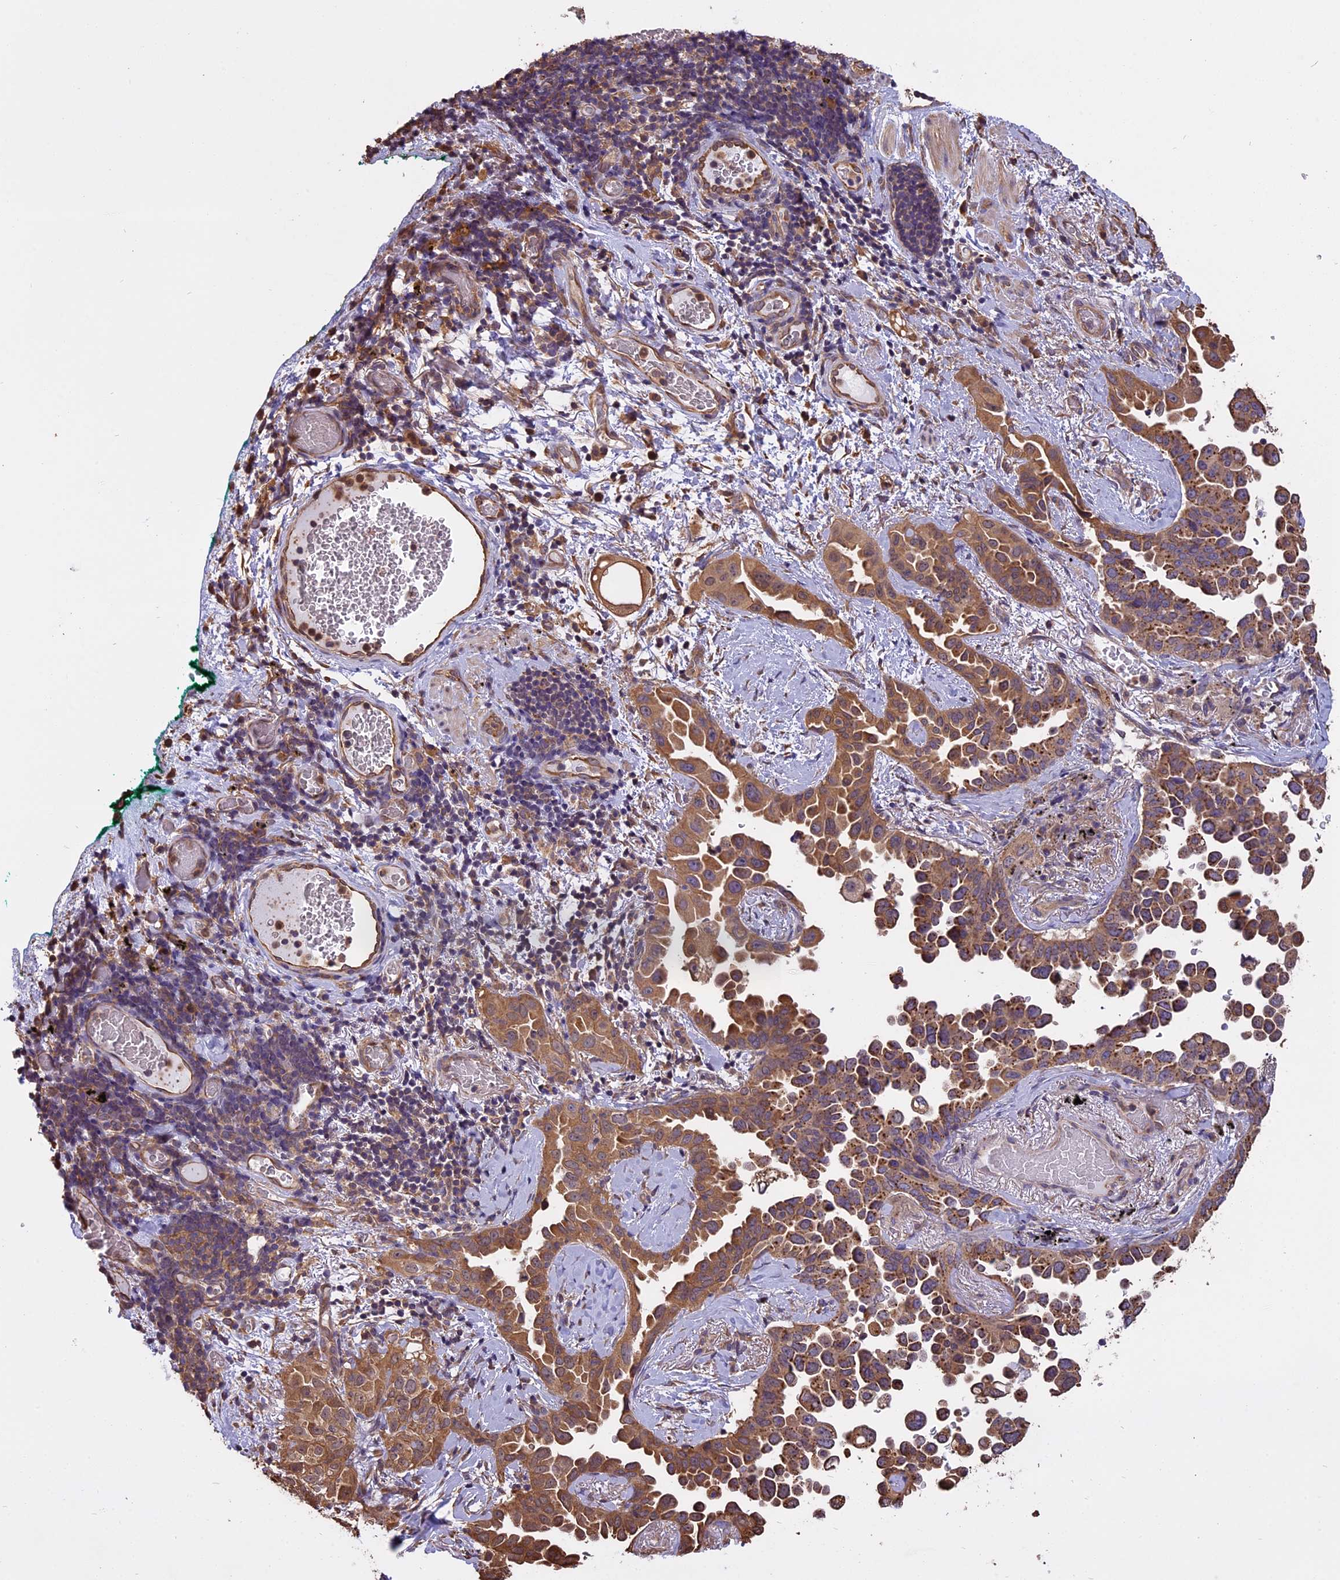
{"staining": {"intensity": "moderate", "quantity": ">75%", "location": "cytoplasmic/membranous"}, "tissue": "lung cancer", "cell_type": "Tumor cells", "image_type": "cancer", "snomed": [{"axis": "morphology", "description": "Adenocarcinoma, NOS"}, {"axis": "topography", "description": "Lung"}], "caption": "IHC histopathology image of neoplastic tissue: human lung cancer stained using immunohistochemistry shows medium levels of moderate protein expression localized specifically in the cytoplasmic/membranous of tumor cells, appearing as a cytoplasmic/membranous brown color.", "gene": "CHMP2A", "patient": {"sex": "female", "age": 67}}